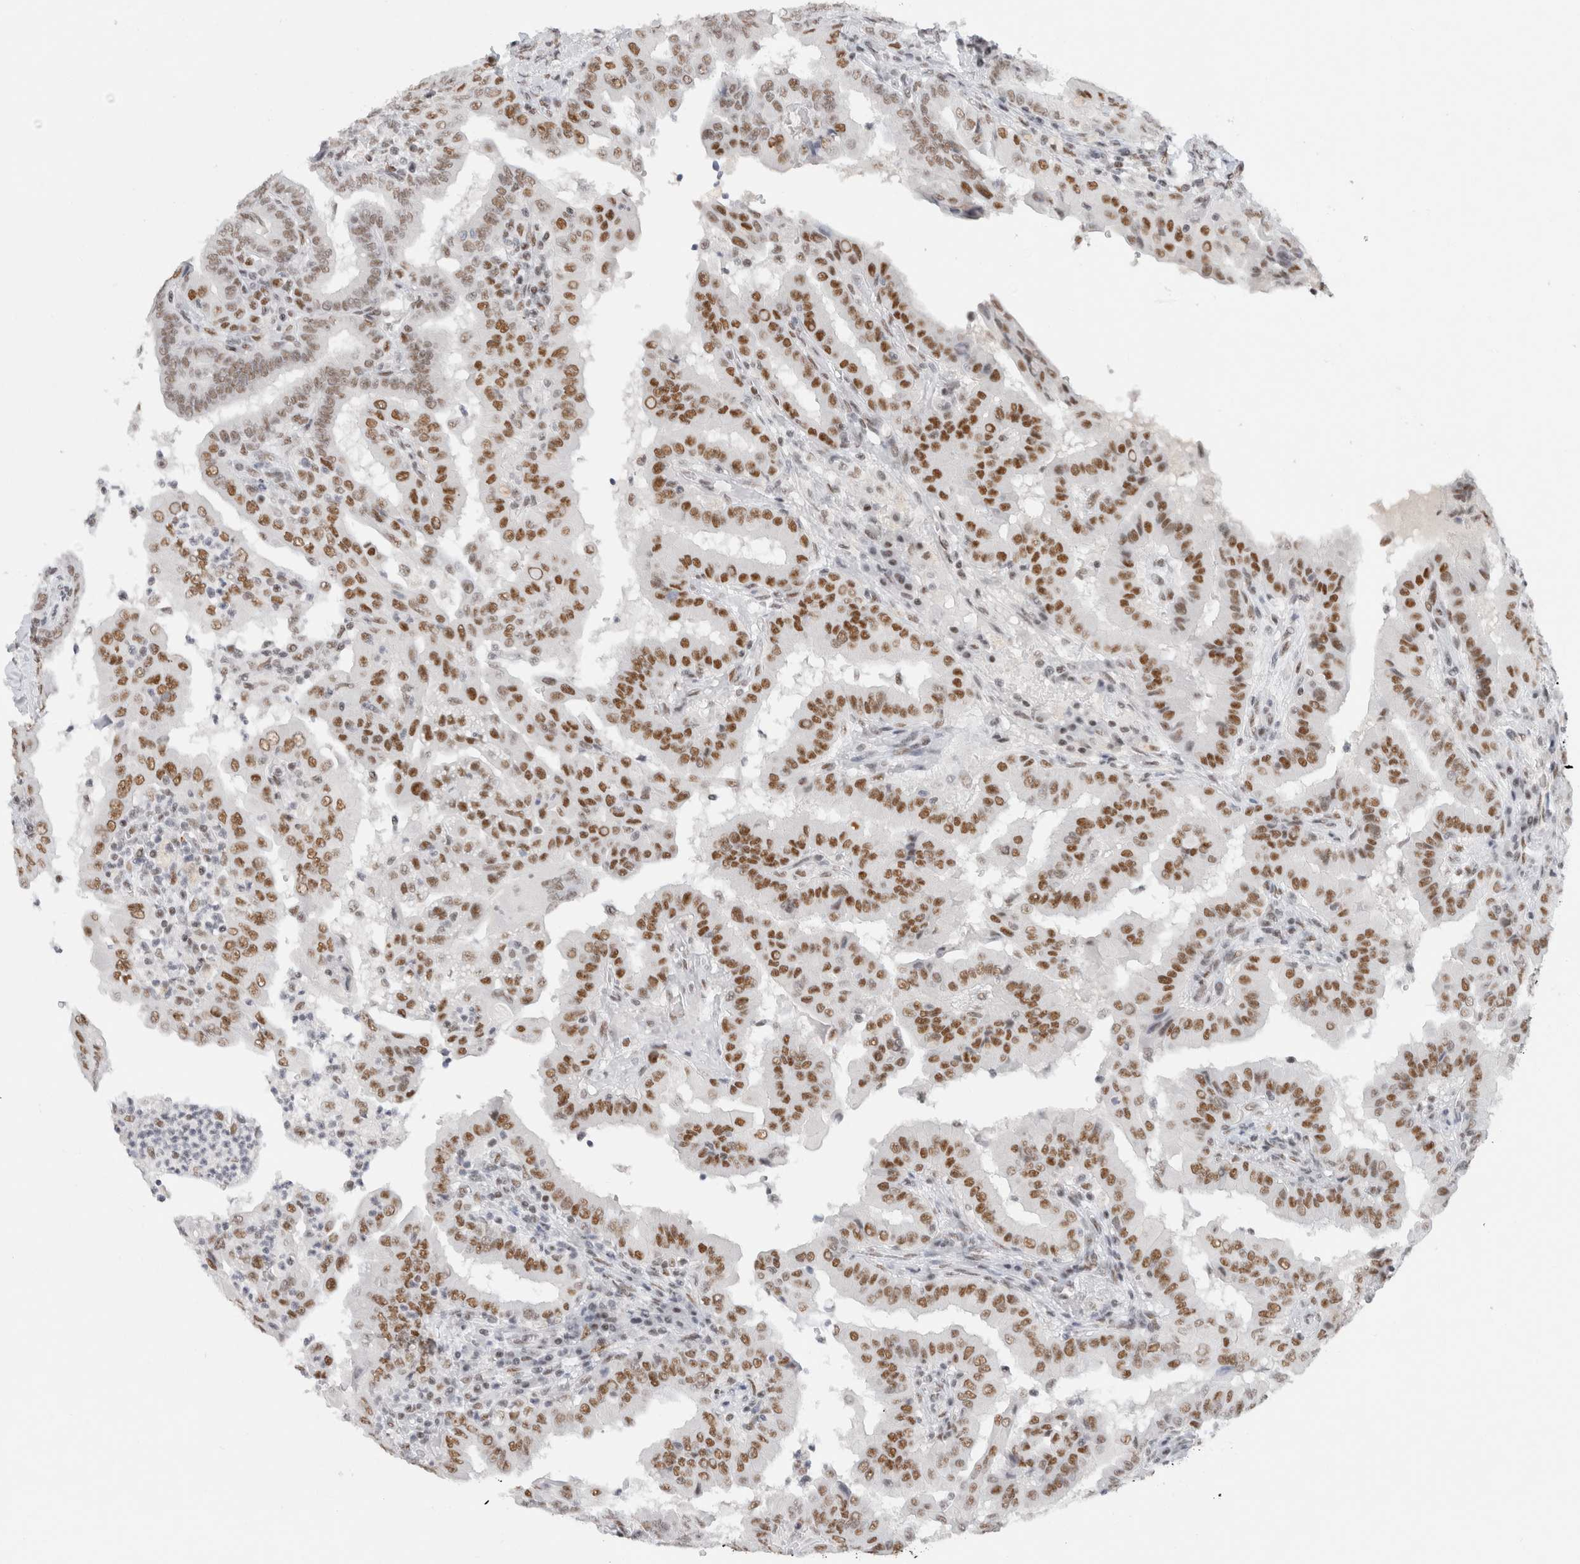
{"staining": {"intensity": "strong", "quantity": ">75%", "location": "nuclear"}, "tissue": "thyroid cancer", "cell_type": "Tumor cells", "image_type": "cancer", "snomed": [{"axis": "morphology", "description": "Papillary adenocarcinoma, NOS"}, {"axis": "topography", "description": "Thyroid gland"}], "caption": "Immunohistochemical staining of thyroid cancer (papillary adenocarcinoma) displays high levels of strong nuclear staining in approximately >75% of tumor cells. Using DAB (3,3'-diaminobenzidine) (brown) and hematoxylin (blue) stains, captured at high magnification using brightfield microscopy.", "gene": "COPS7A", "patient": {"sex": "male", "age": 33}}